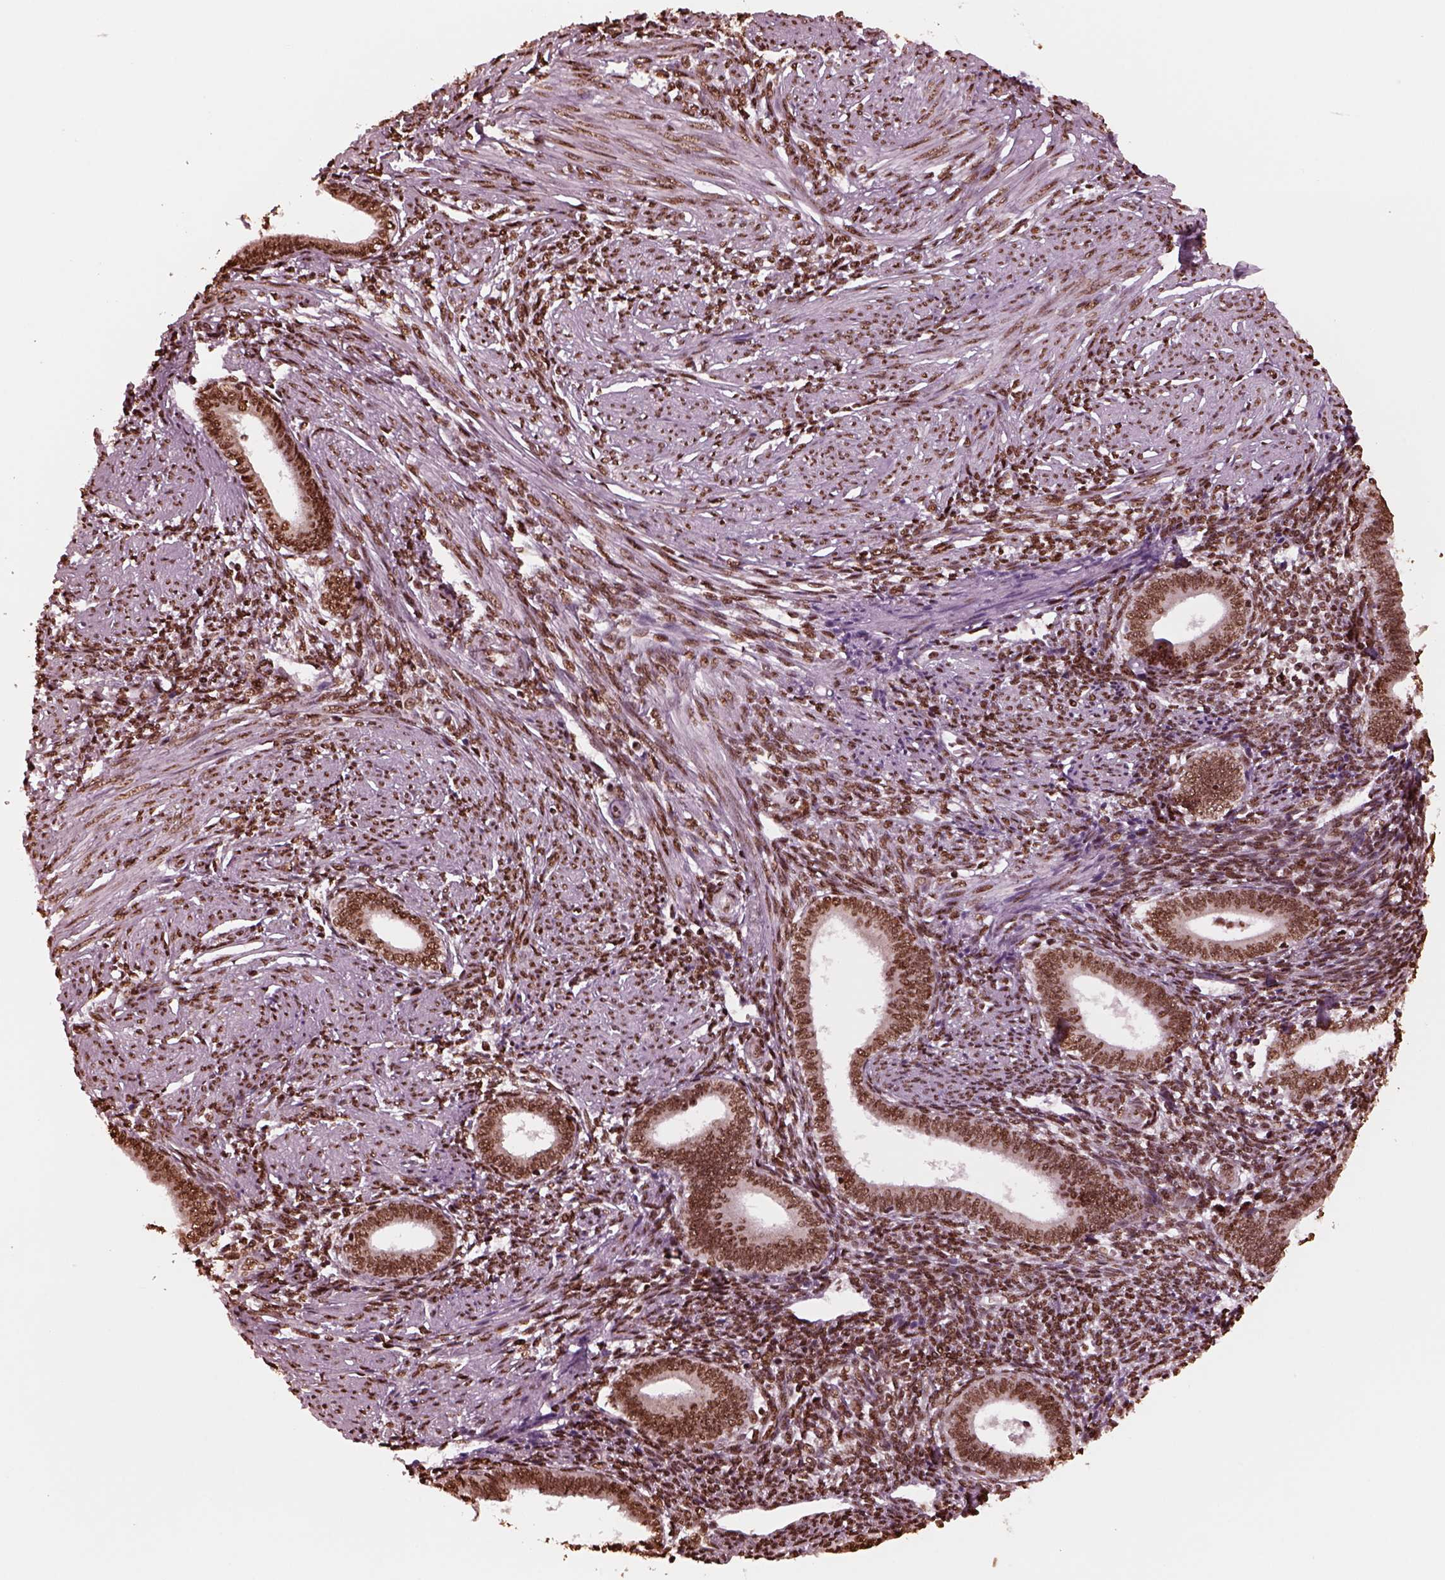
{"staining": {"intensity": "moderate", "quantity": ">75%", "location": "nuclear"}, "tissue": "endometrium", "cell_type": "Cells in endometrial stroma", "image_type": "normal", "snomed": [{"axis": "morphology", "description": "Normal tissue, NOS"}, {"axis": "topography", "description": "Endometrium"}], "caption": "About >75% of cells in endometrial stroma in benign human endometrium demonstrate moderate nuclear protein staining as visualized by brown immunohistochemical staining.", "gene": "NSD1", "patient": {"sex": "female", "age": 42}}